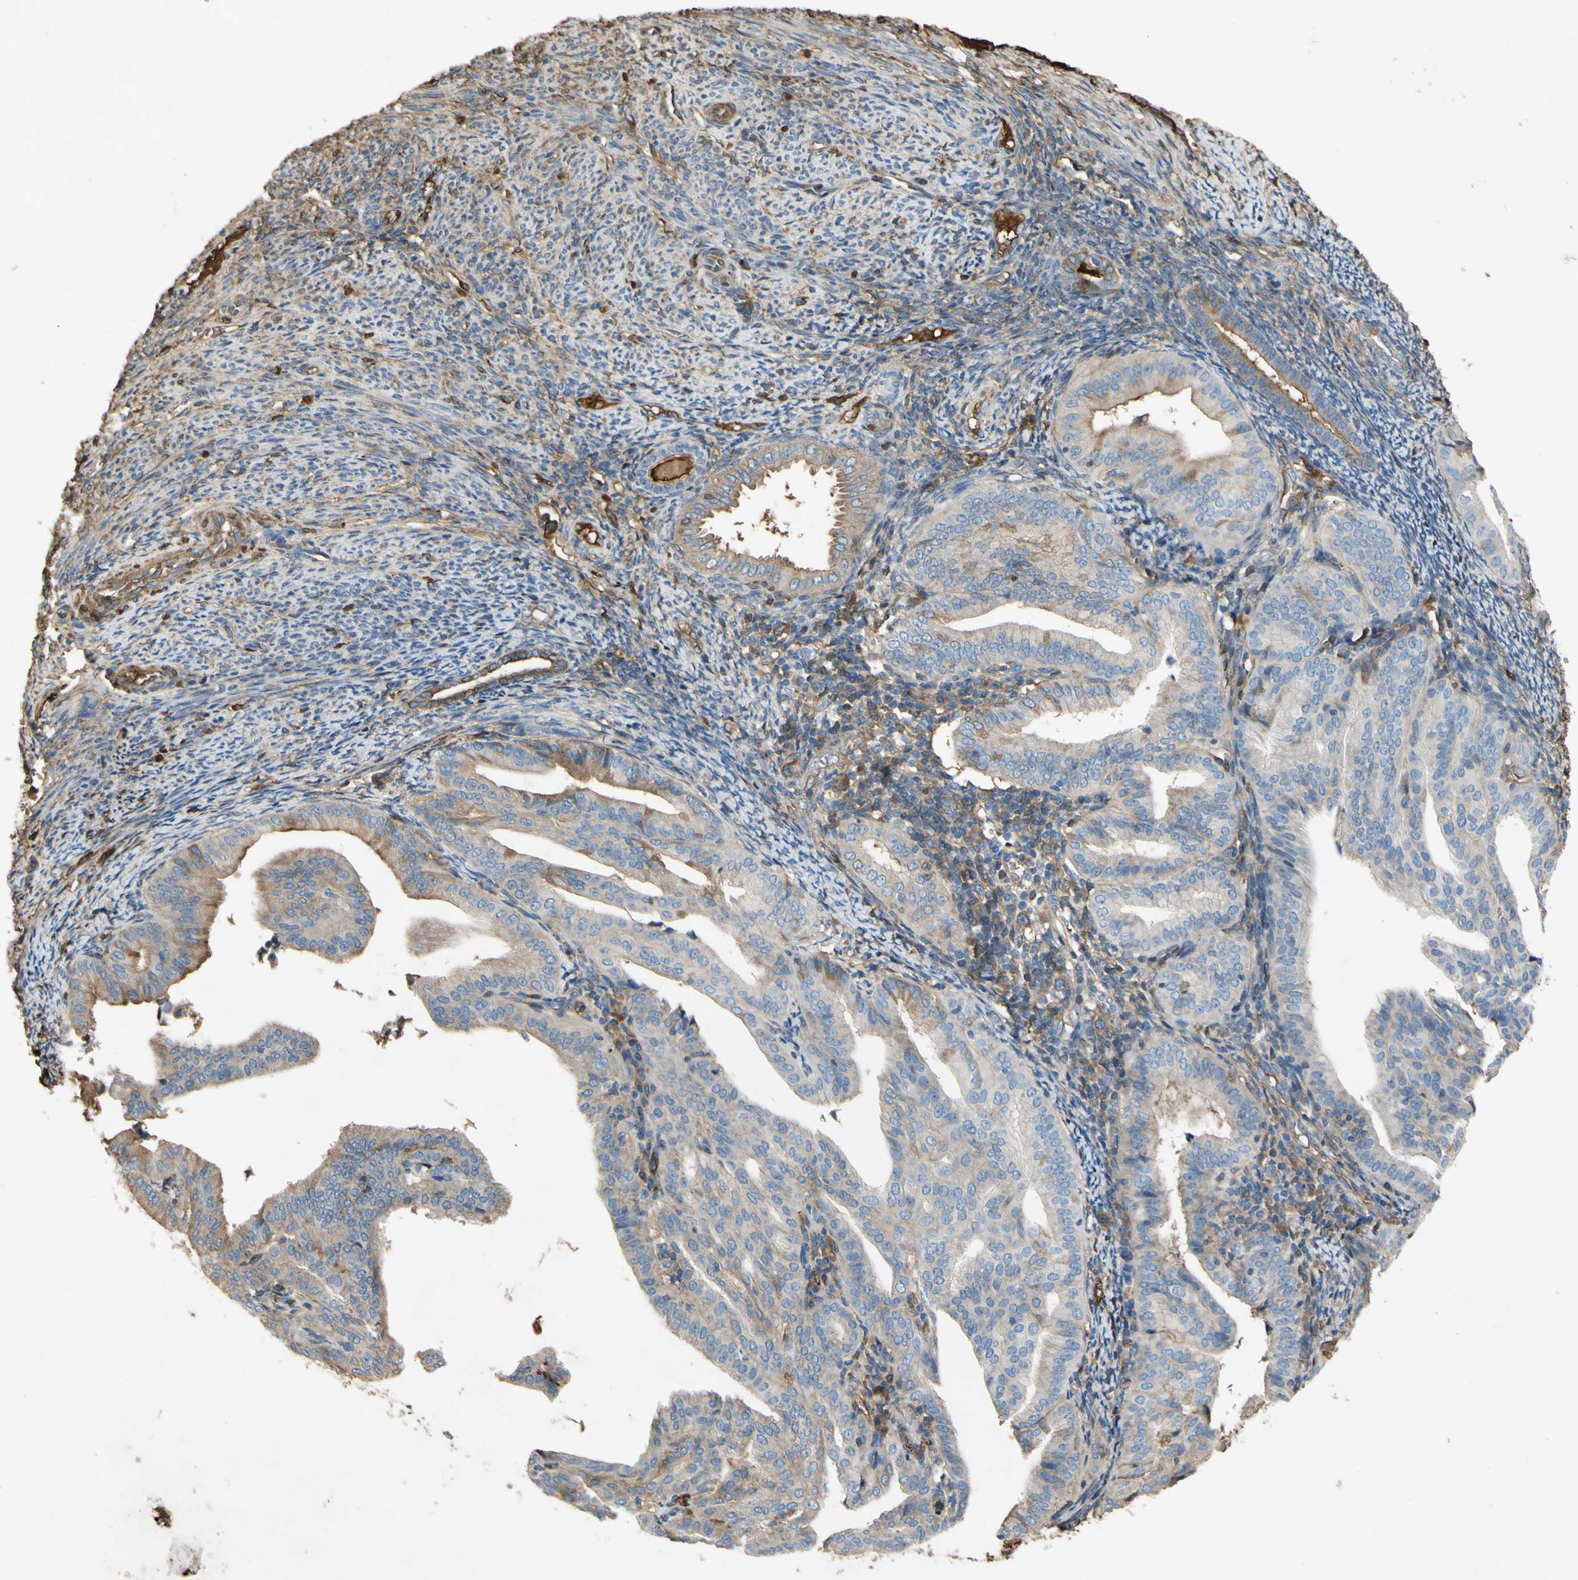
{"staining": {"intensity": "weak", "quantity": ">75%", "location": "cytoplasmic/membranous"}, "tissue": "endometrial cancer", "cell_type": "Tumor cells", "image_type": "cancer", "snomed": [{"axis": "morphology", "description": "Adenocarcinoma, NOS"}, {"axis": "topography", "description": "Endometrium"}], "caption": "Immunohistochemistry of human endometrial adenocarcinoma shows low levels of weak cytoplasmic/membranous expression in about >75% of tumor cells.", "gene": "TIMP2", "patient": {"sex": "female", "age": 58}}